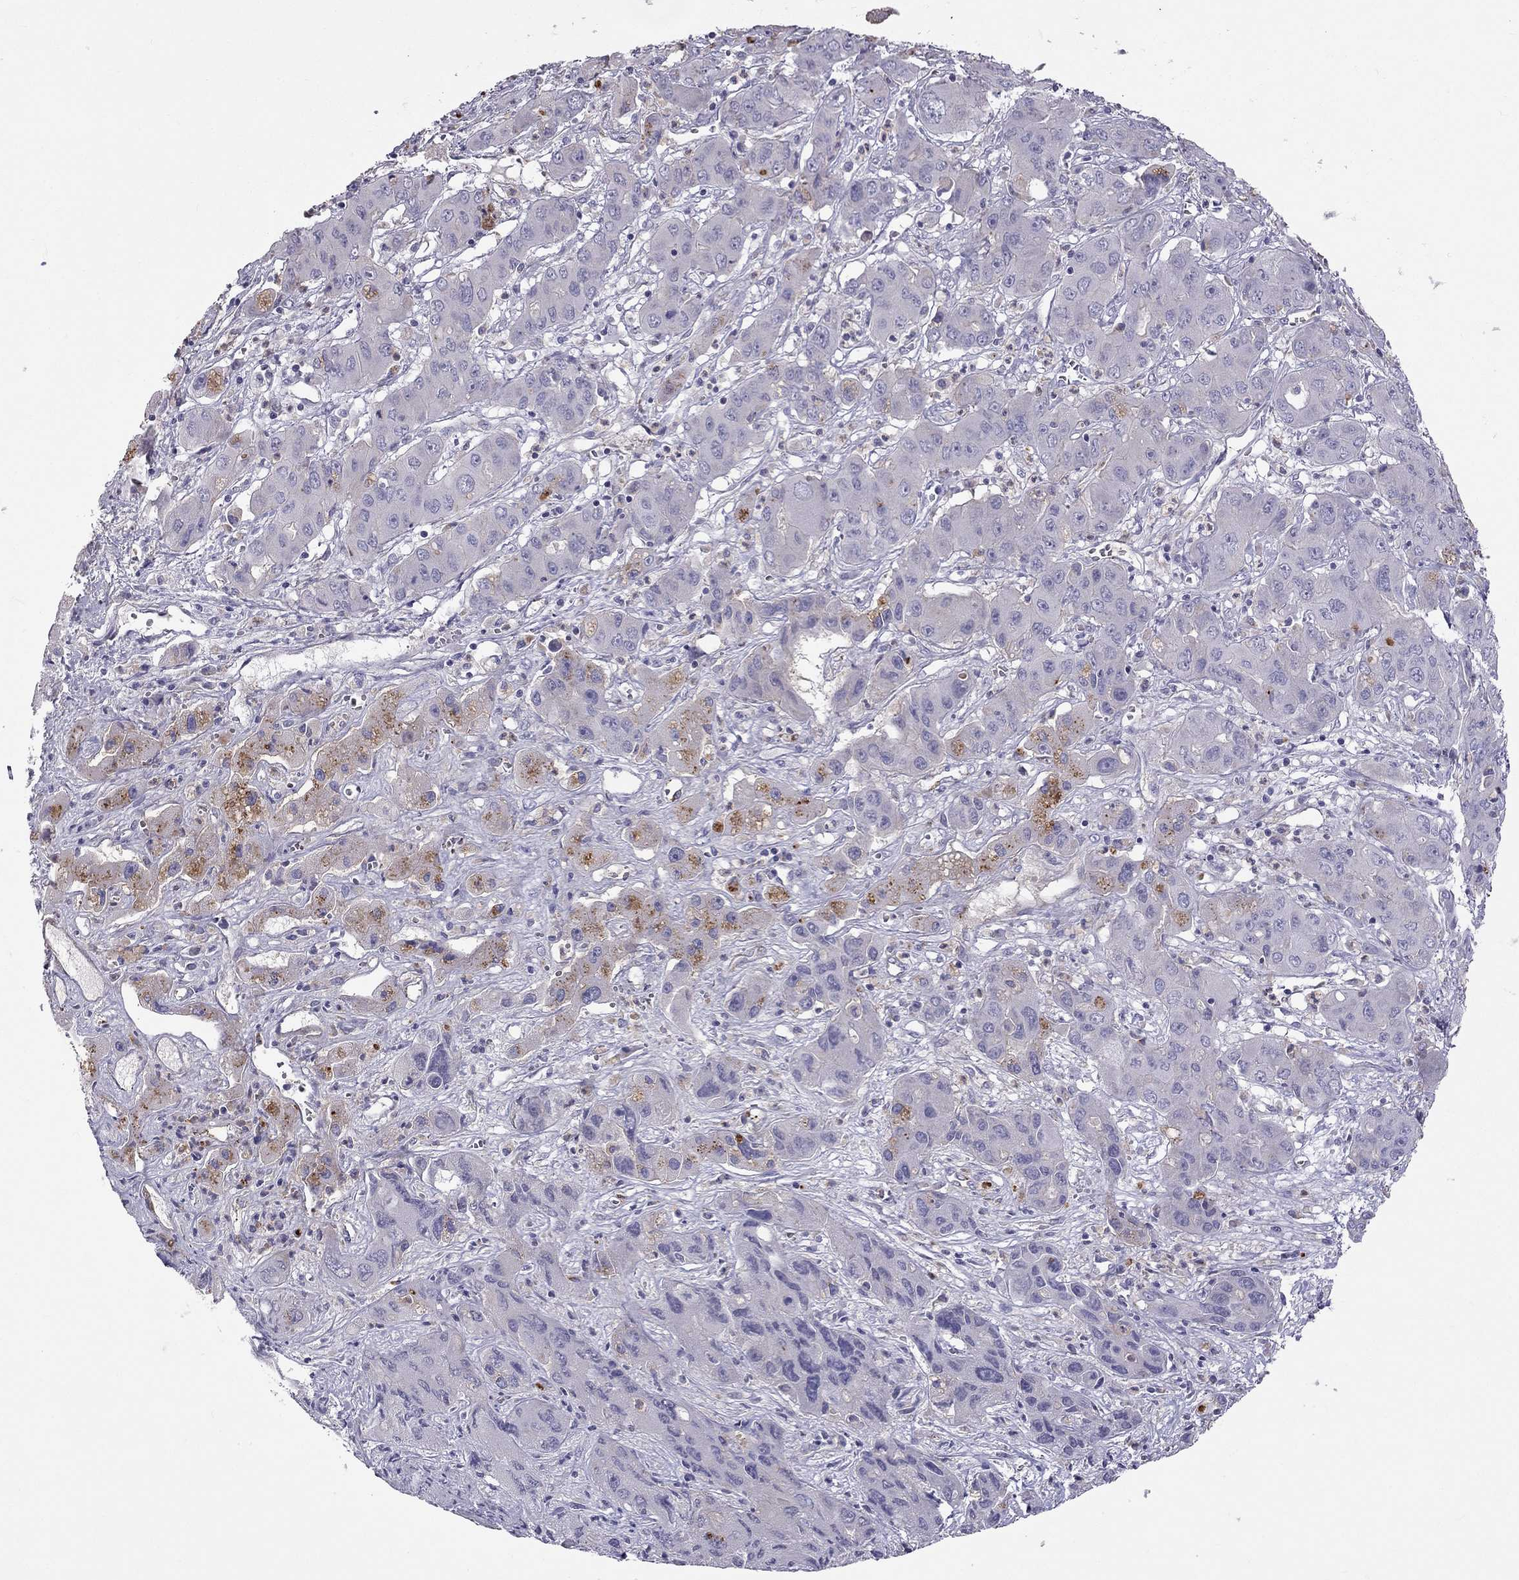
{"staining": {"intensity": "moderate", "quantity": "<25%", "location": "cytoplasmic/membranous"}, "tissue": "liver cancer", "cell_type": "Tumor cells", "image_type": "cancer", "snomed": [{"axis": "morphology", "description": "Cholangiocarcinoma"}, {"axis": "topography", "description": "Liver"}], "caption": "Cholangiocarcinoma (liver) was stained to show a protein in brown. There is low levels of moderate cytoplasmic/membranous expression in about <25% of tumor cells.", "gene": "STOML3", "patient": {"sex": "male", "age": 67}}